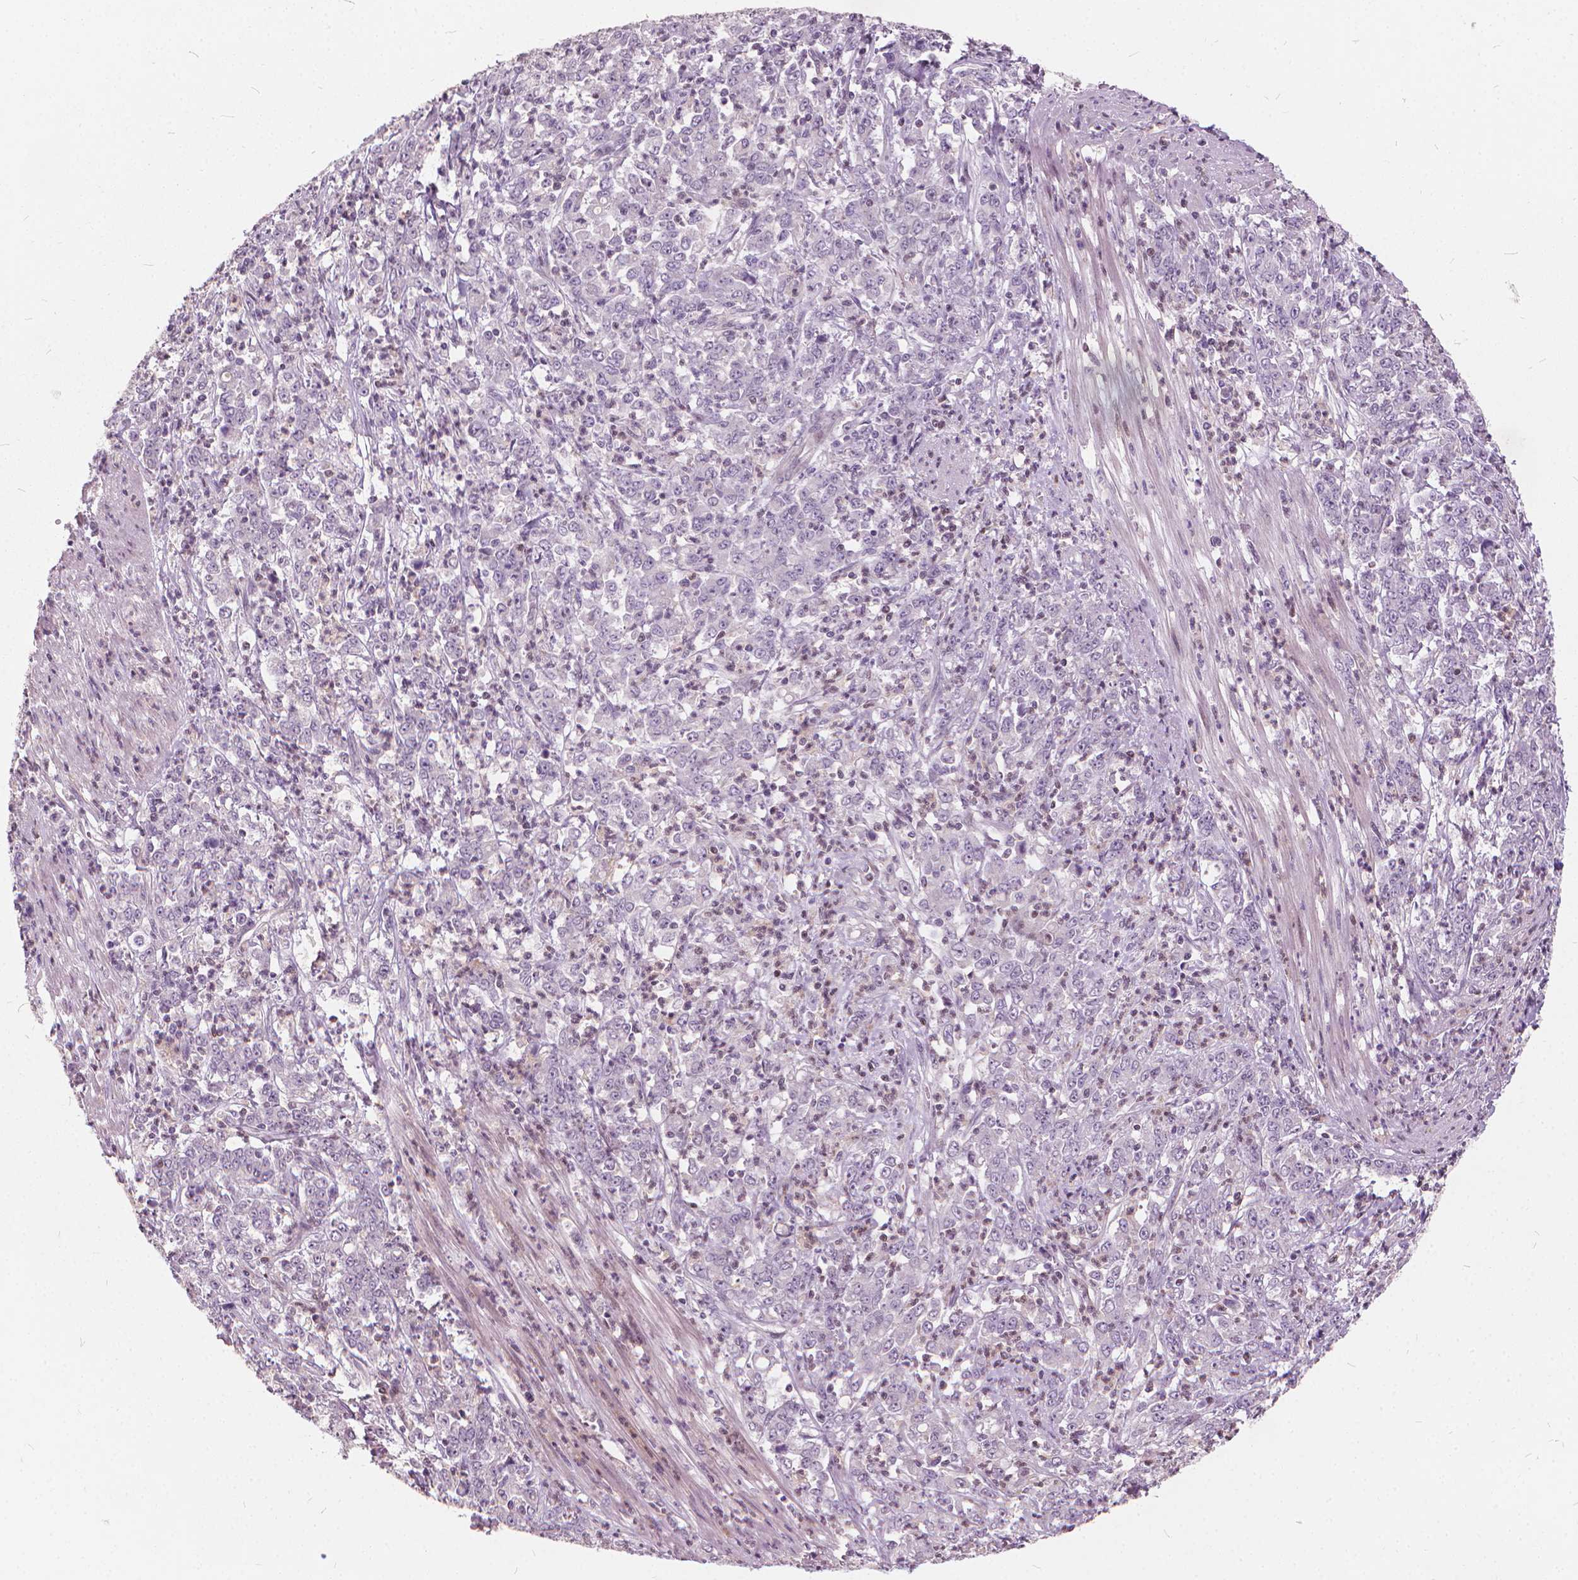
{"staining": {"intensity": "negative", "quantity": "none", "location": "none"}, "tissue": "stomach cancer", "cell_type": "Tumor cells", "image_type": "cancer", "snomed": [{"axis": "morphology", "description": "Adenocarcinoma, NOS"}, {"axis": "topography", "description": "Stomach, lower"}], "caption": "DAB immunohistochemical staining of human adenocarcinoma (stomach) displays no significant expression in tumor cells.", "gene": "STAT5B", "patient": {"sex": "female", "age": 71}}